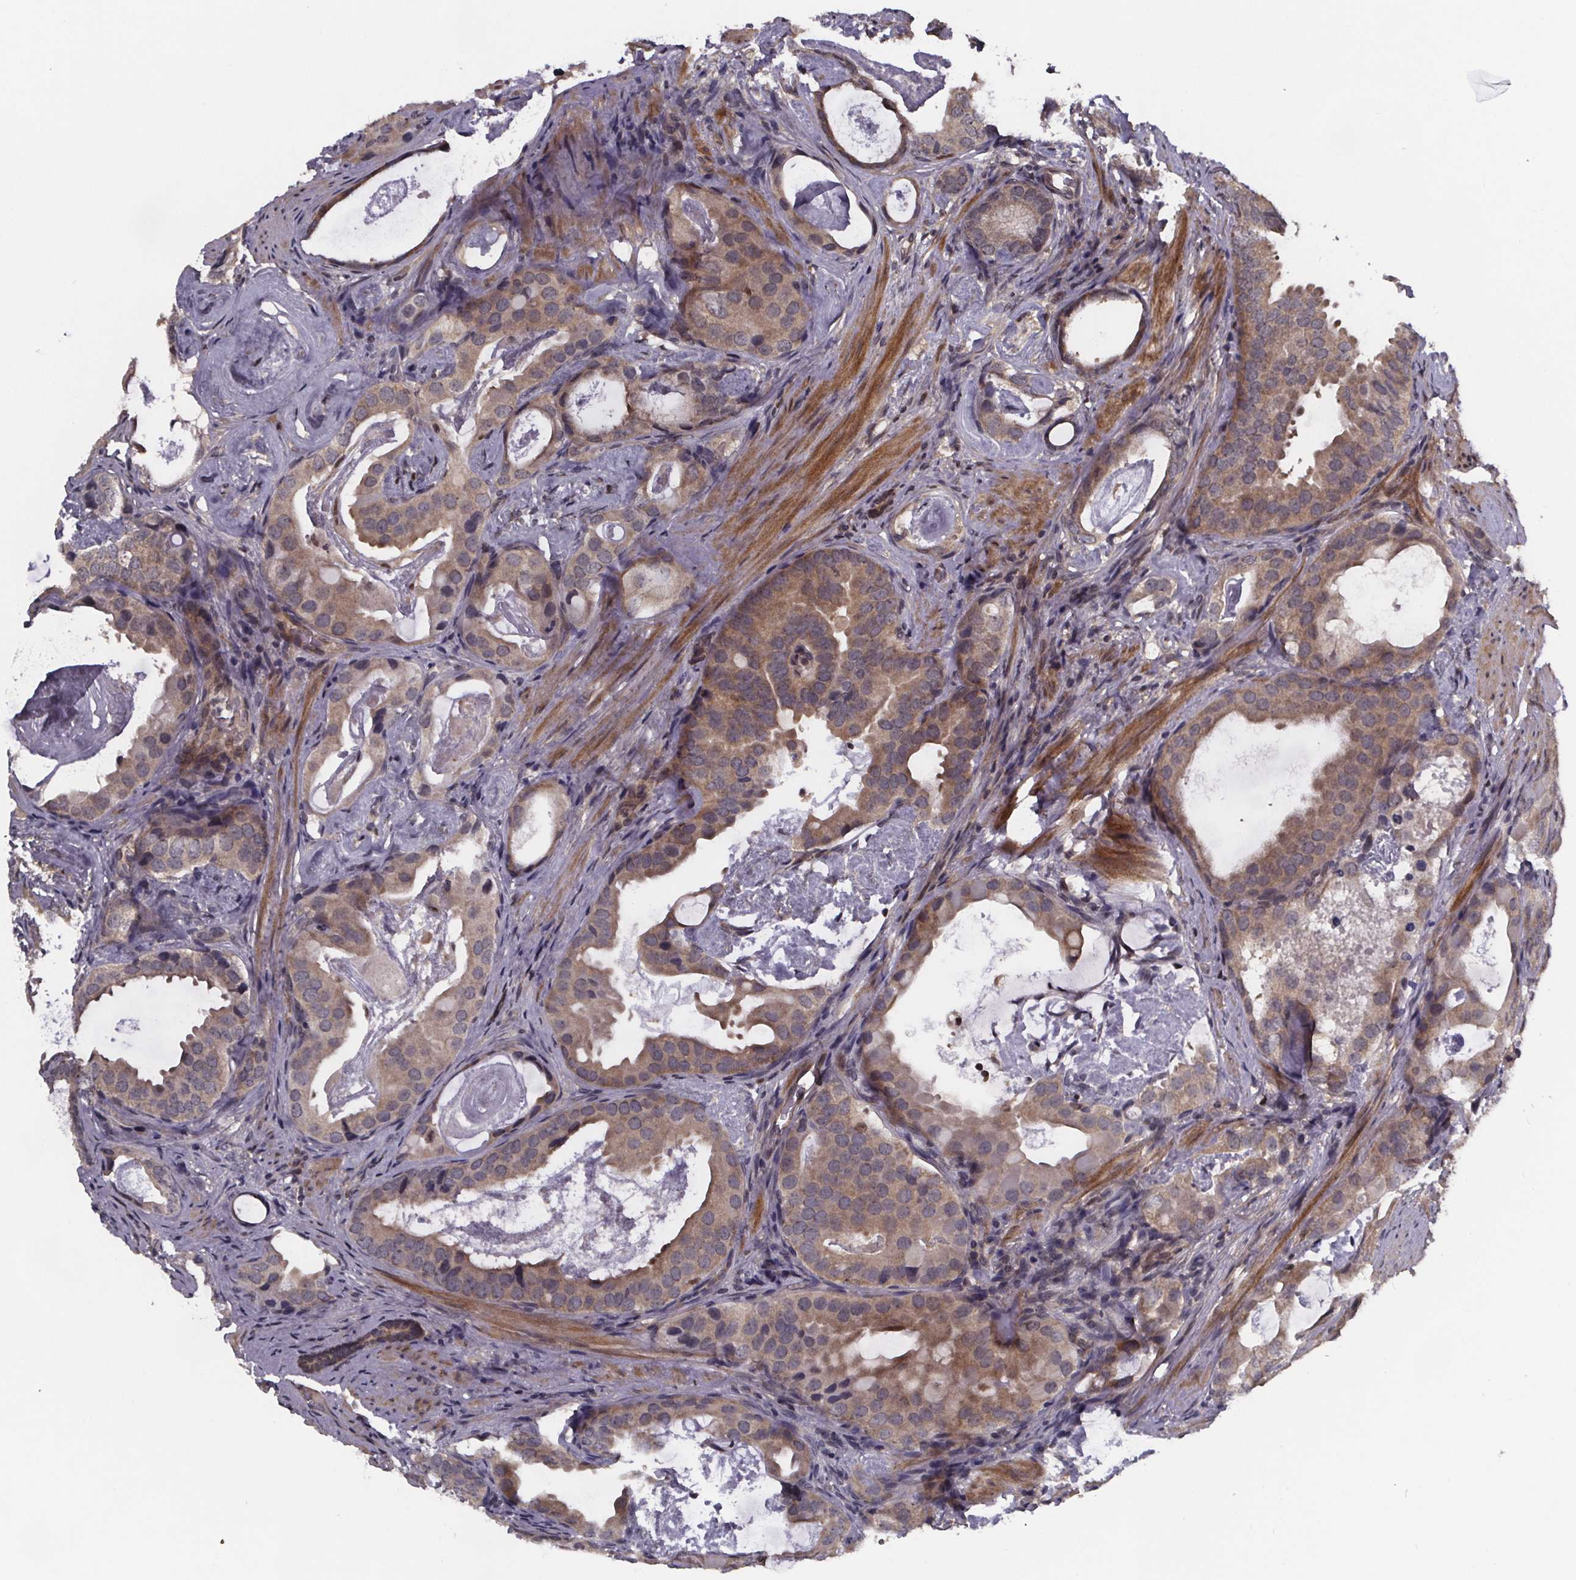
{"staining": {"intensity": "weak", "quantity": ">75%", "location": "cytoplasmic/membranous"}, "tissue": "prostate cancer", "cell_type": "Tumor cells", "image_type": "cancer", "snomed": [{"axis": "morphology", "description": "Adenocarcinoma, Low grade"}, {"axis": "topography", "description": "Prostate and seminal vesicle, NOS"}], "caption": "Human prostate low-grade adenocarcinoma stained with a brown dye reveals weak cytoplasmic/membranous positive staining in about >75% of tumor cells.", "gene": "FN3KRP", "patient": {"sex": "male", "age": 71}}